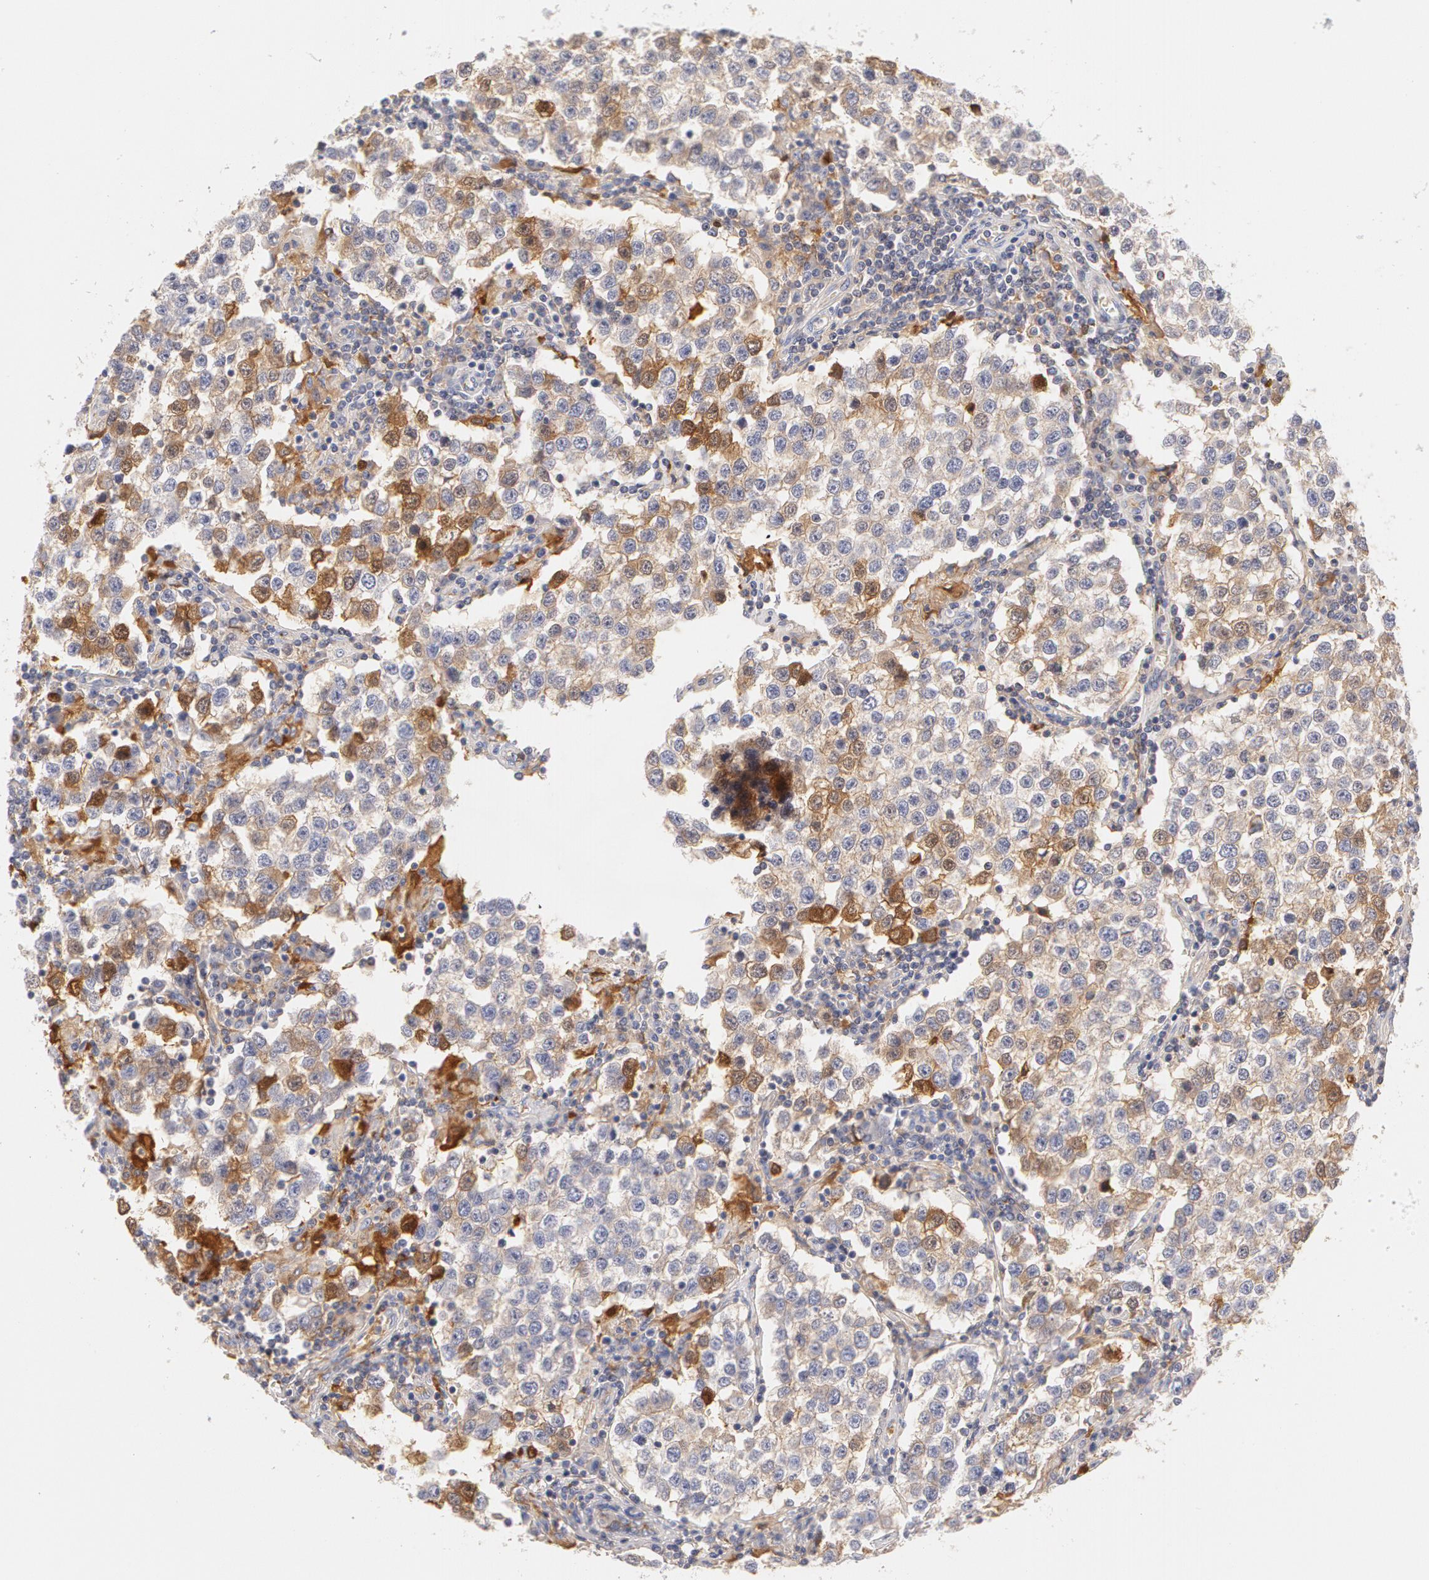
{"staining": {"intensity": "moderate", "quantity": "25%-75%", "location": "cytoplasmic/membranous"}, "tissue": "testis cancer", "cell_type": "Tumor cells", "image_type": "cancer", "snomed": [{"axis": "morphology", "description": "Seminoma, NOS"}, {"axis": "topography", "description": "Testis"}], "caption": "An immunohistochemistry micrograph of tumor tissue is shown. Protein staining in brown highlights moderate cytoplasmic/membranous positivity in seminoma (testis) within tumor cells.", "gene": "GC", "patient": {"sex": "male", "age": 36}}